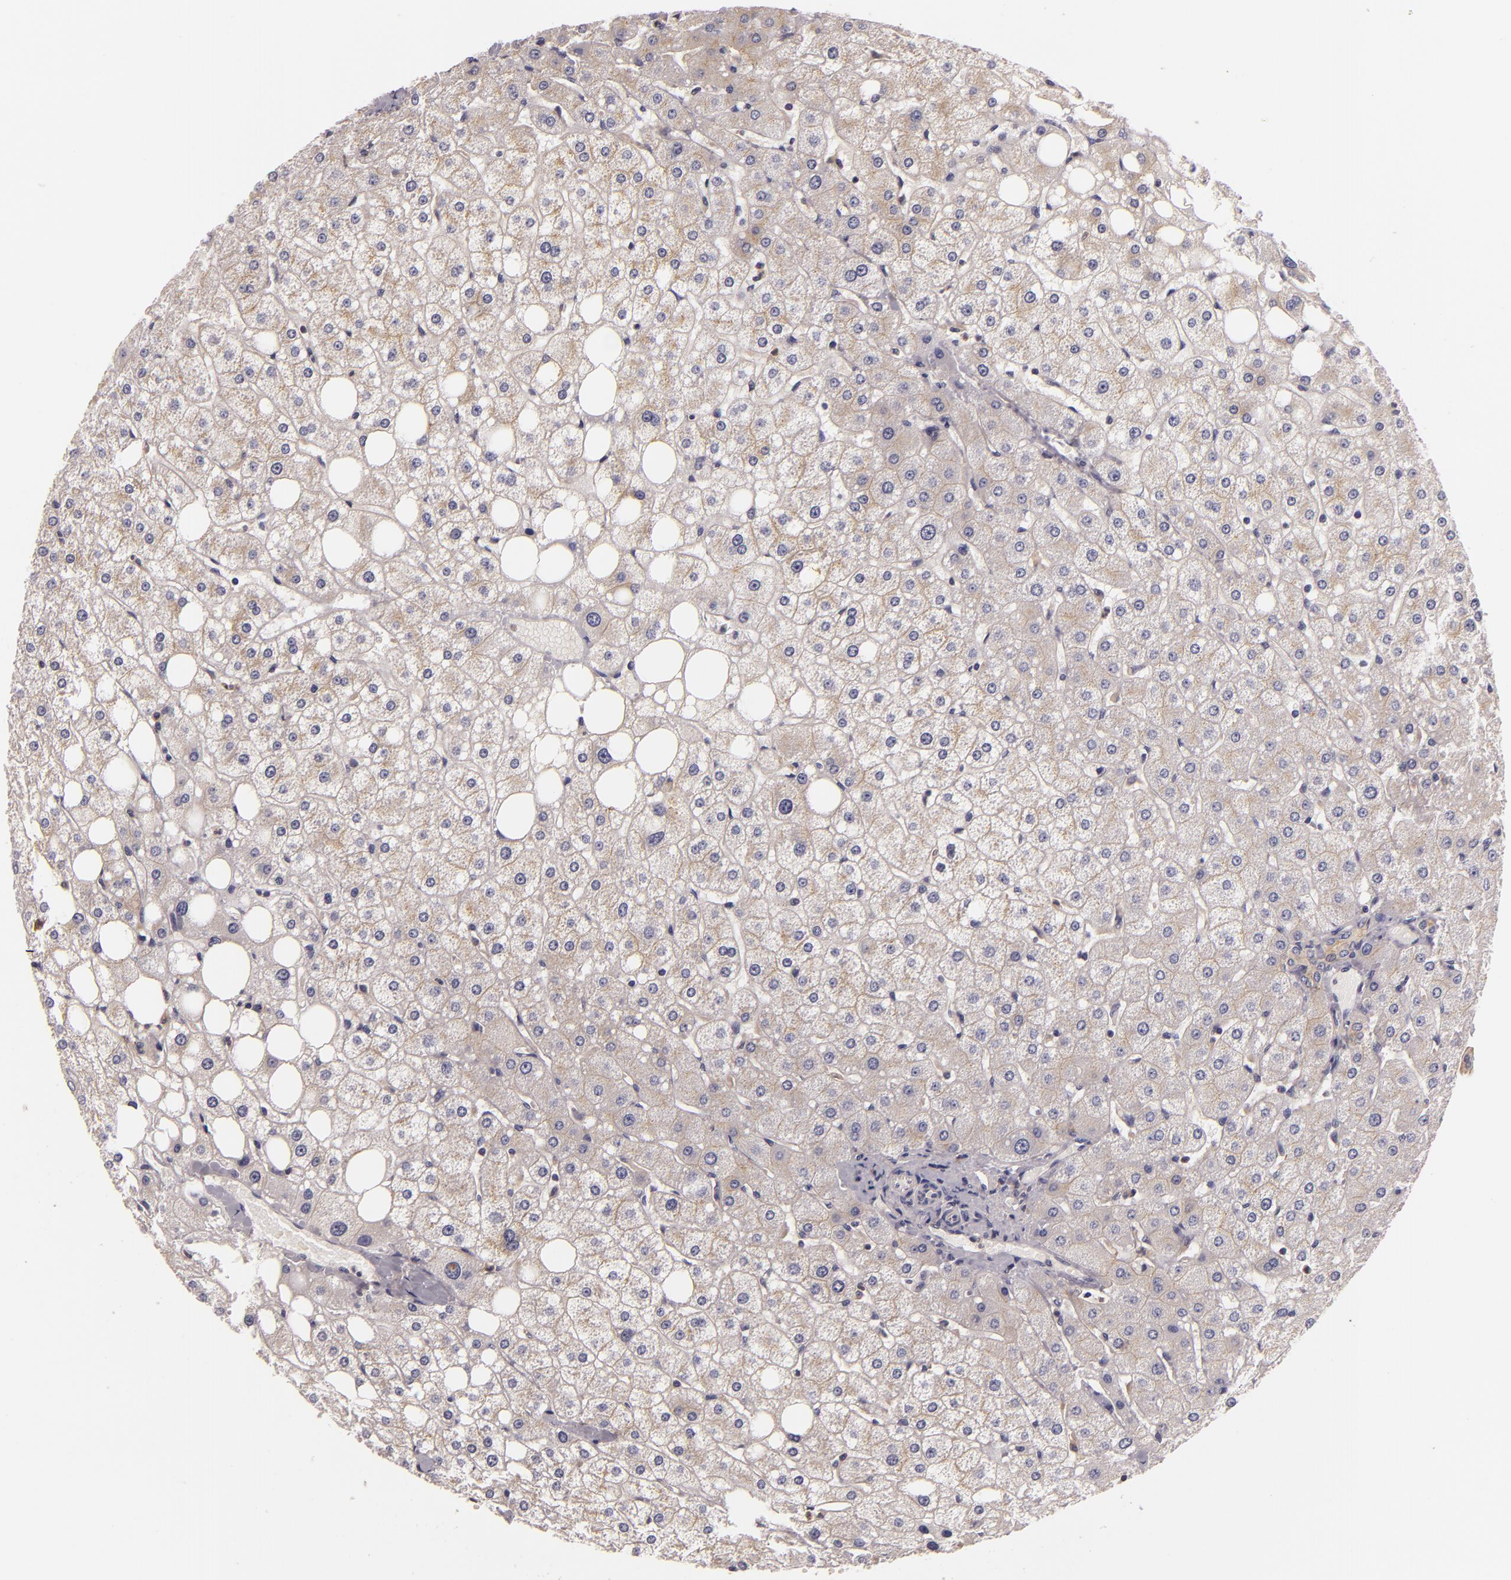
{"staining": {"intensity": "moderate", "quantity": ">75%", "location": "cytoplasmic/membranous"}, "tissue": "liver", "cell_type": "Cholangiocytes", "image_type": "normal", "snomed": [{"axis": "morphology", "description": "Normal tissue, NOS"}, {"axis": "topography", "description": "Liver"}], "caption": "High-power microscopy captured an immunohistochemistry micrograph of benign liver, revealing moderate cytoplasmic/membranous expression in about >75% of cholangiocytes. (DAB IHC with brightfield microscopy, high magnification).", "gene": "TOM1", "patient": {"sex": "male", "age": 35}}